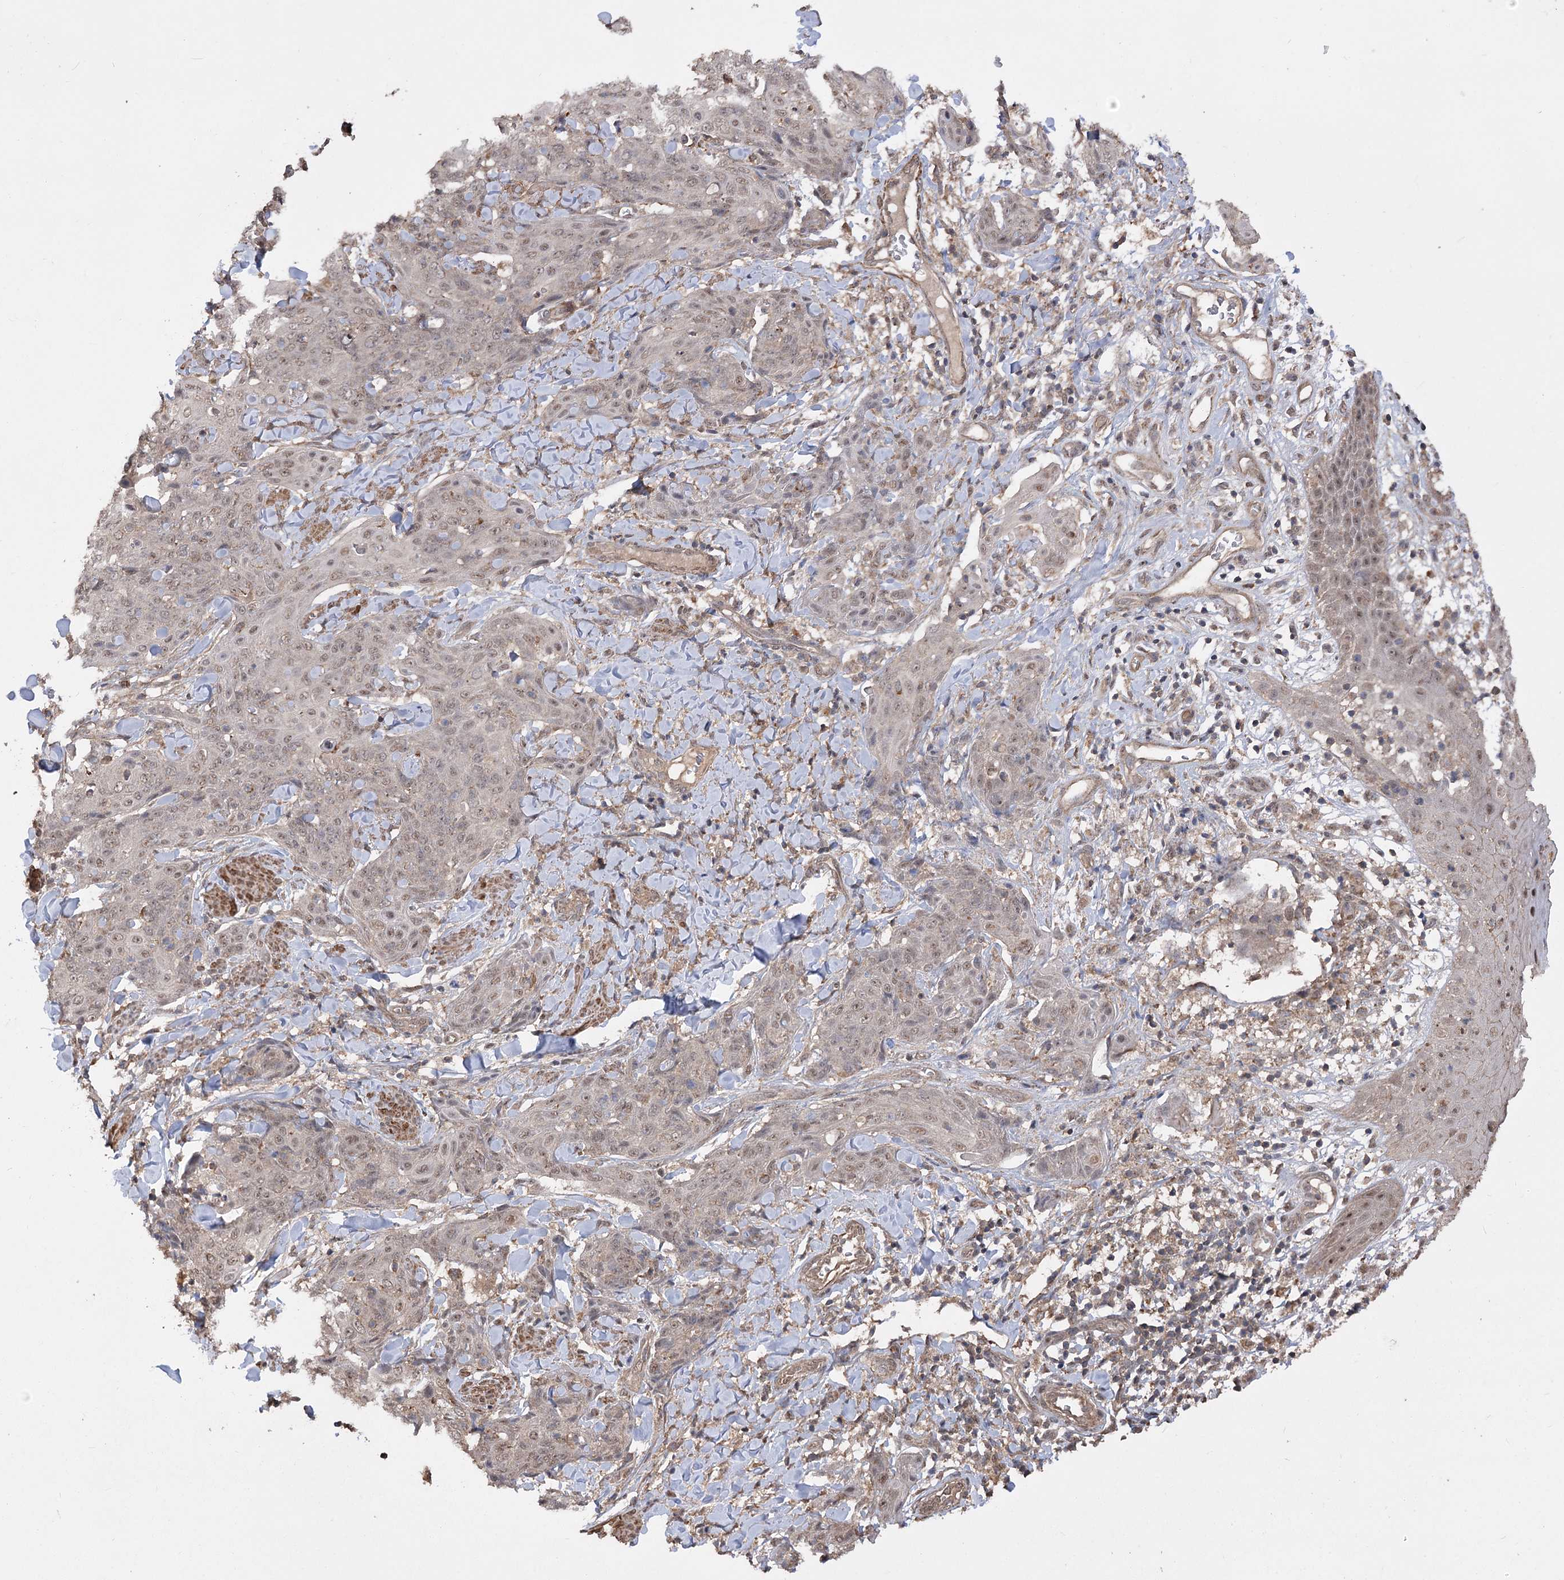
{"staining": {"intensity": "moderate", "quantity": ">75%", "location": "cytoplasmic/membranous,nuclear"}, "tissue": "skin cancer", "cell_type": "Tumor cells", "image_type": "cancer", "snomed": [{"axis": "morphology", "description": "Squamous cell carcinoma, NOS"}, {"axis": "topography", "description": "Skin"}, {"axis": "topography", "description": "Vulva"}], "caption": "Moderate cytoplasmic/membranous and nuclear protein positivity is present in about >75% of tumor cells in skin squamous cell carcinoma. (DAB = brown stain, brightfield microscopy at high magnification).", "gene": "TENM2", "patient": {"sex": "female", "age": 85}}